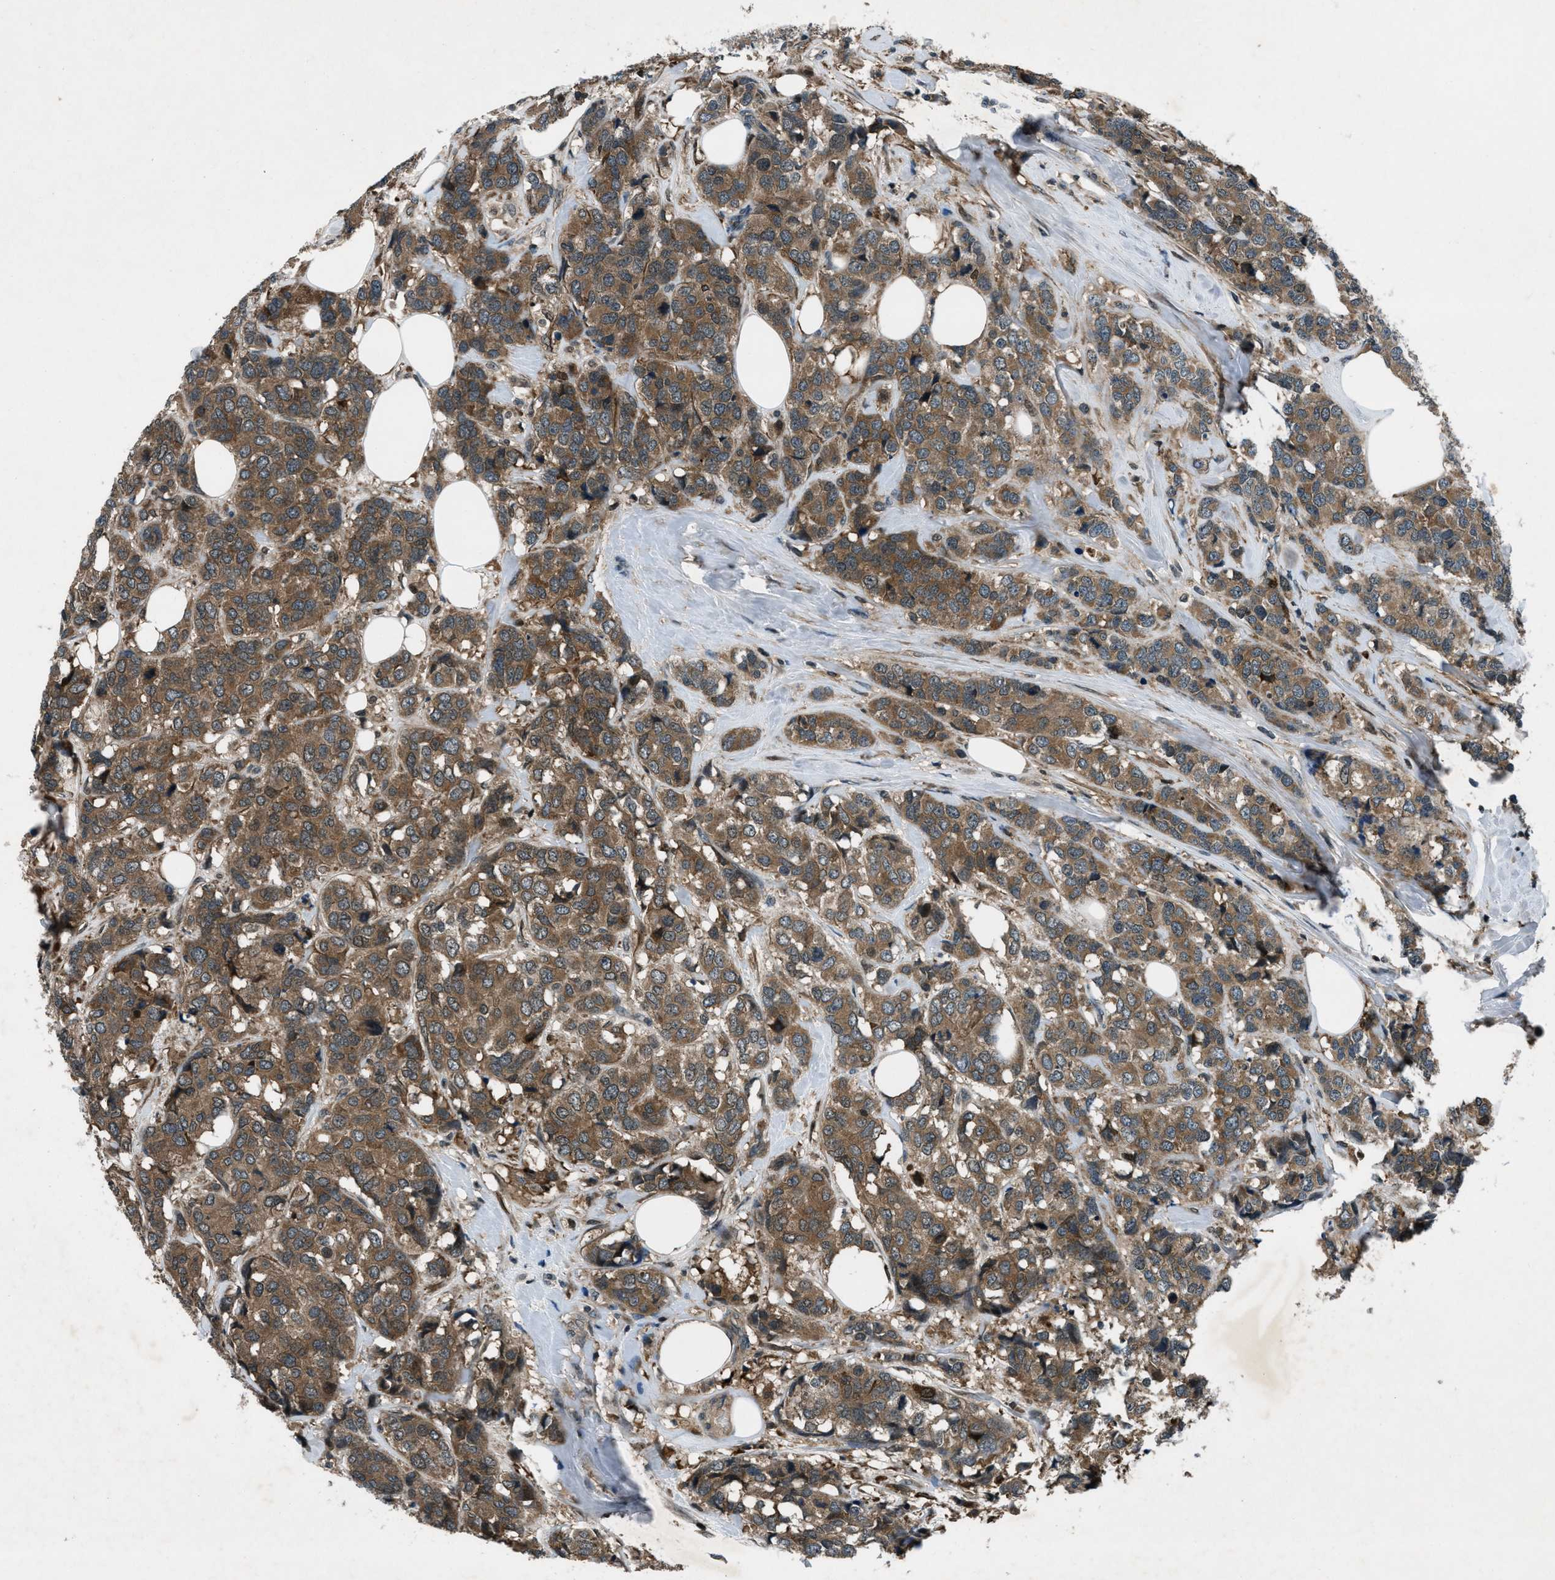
{"staining": {"intensity": "moderate", "quantity": ">75%", "location": "cytoplasmic/membranous"}, "tissue": "breast cancer", "cell_type": "Tumor cells", "image_type": "cancer", "snomed": [{"axis": "morphology", "description": "Lobular carcinoma"}, {"axis": "topography", "description": "Breast"}], "caption": "Human breast cancer (lobular carcinoma) stained with a protein marker demonstrates moderate staining in tumor cells.", "gene": "EPSTI1", "patient": {"sex": "female", "age": 59}}